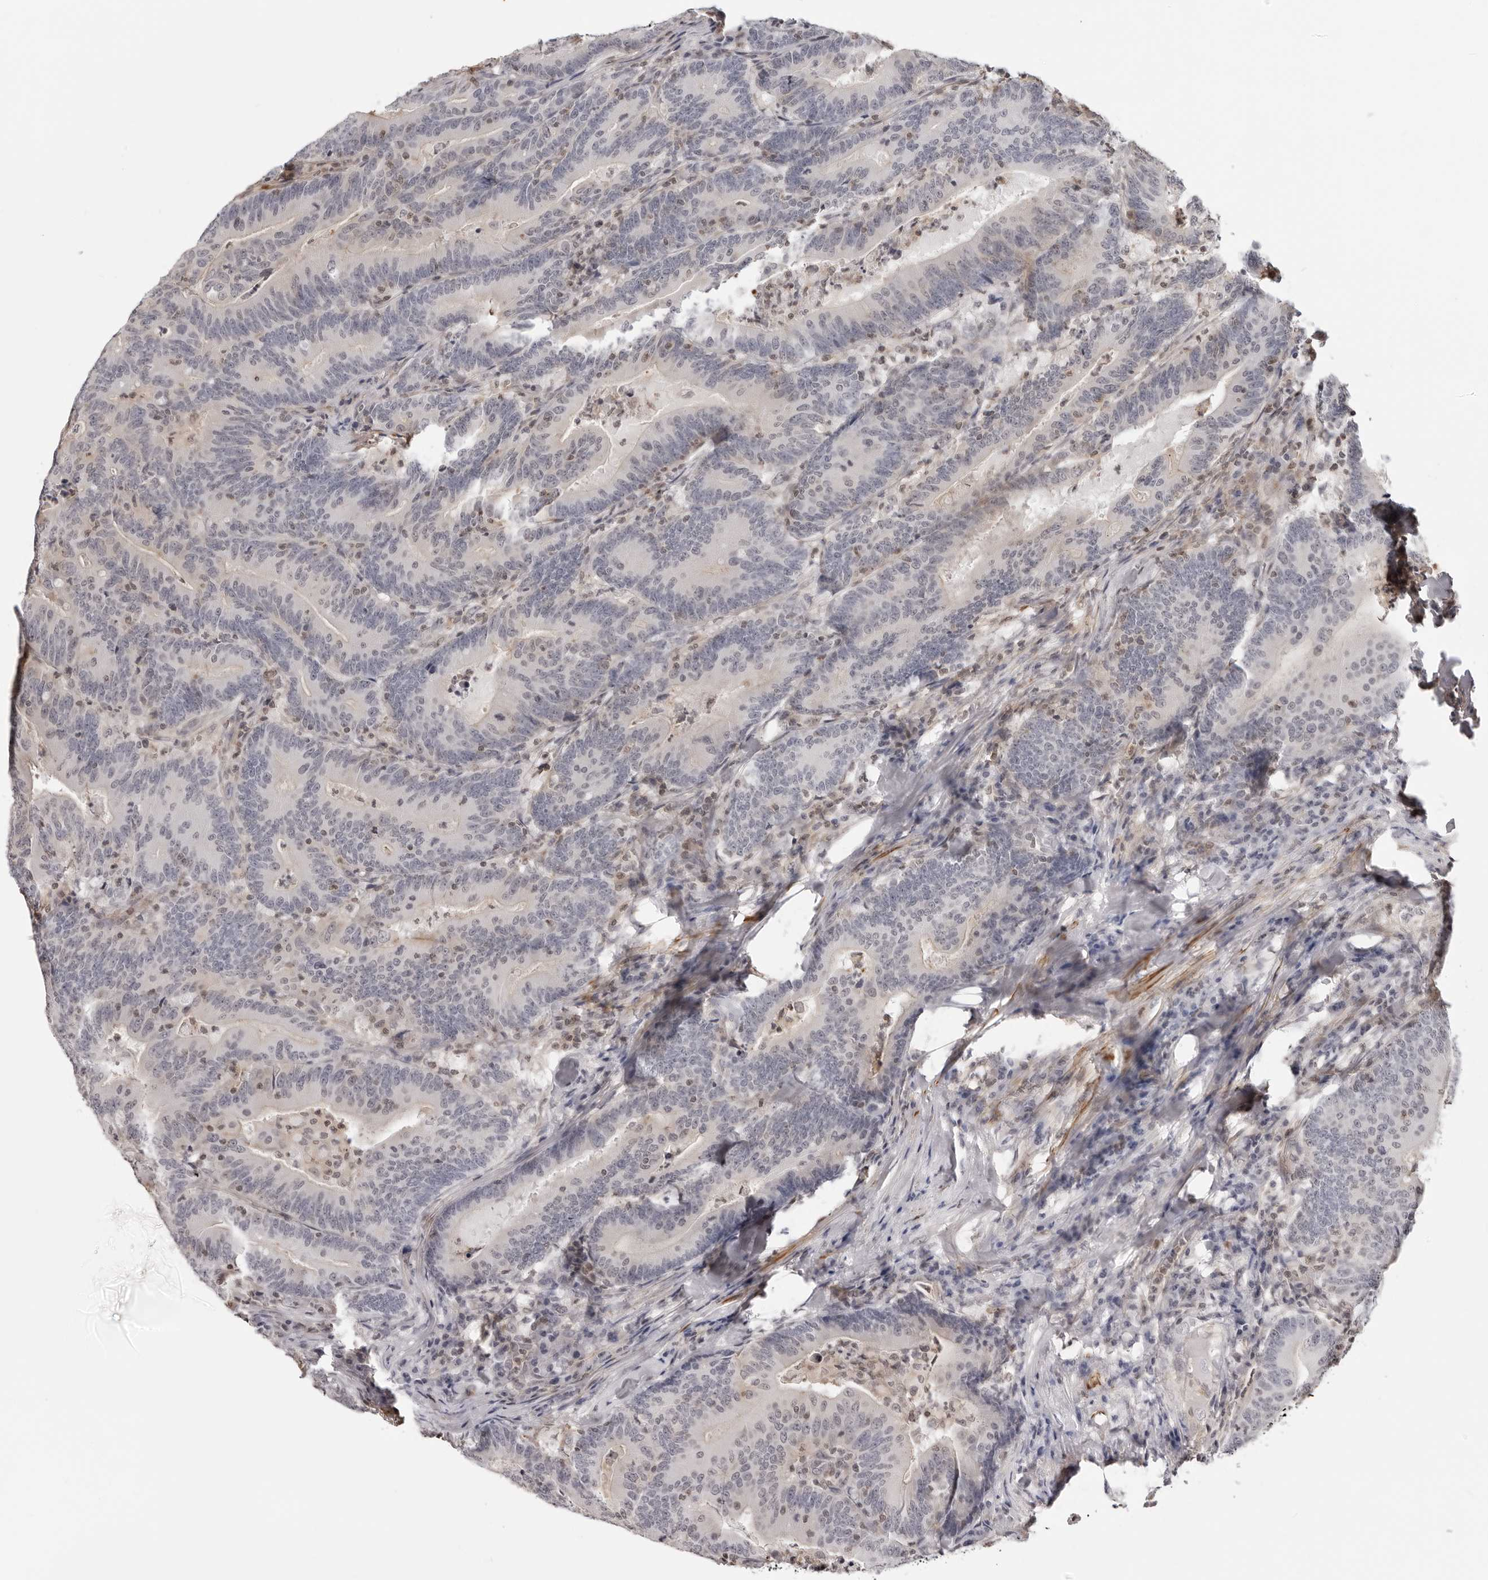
{"staining": {"intensity": "negative", "quantity": "none", "location": "none"}, "tissue": "colorectal cancer", "cell_type": "Tumor cells", "image_type": "cancer", "snomed": [{"axis": "morphology", "description": "Adenocarcinoma, NOS"}, {"axis": "topography", "description": "Colon"}], "caption": "A histopathology image of human adenocarcinoma (colorectal) is negative for staining in tumor cells.", "gene": "UNK", "patient": {"sex": "female", "age": 66}}